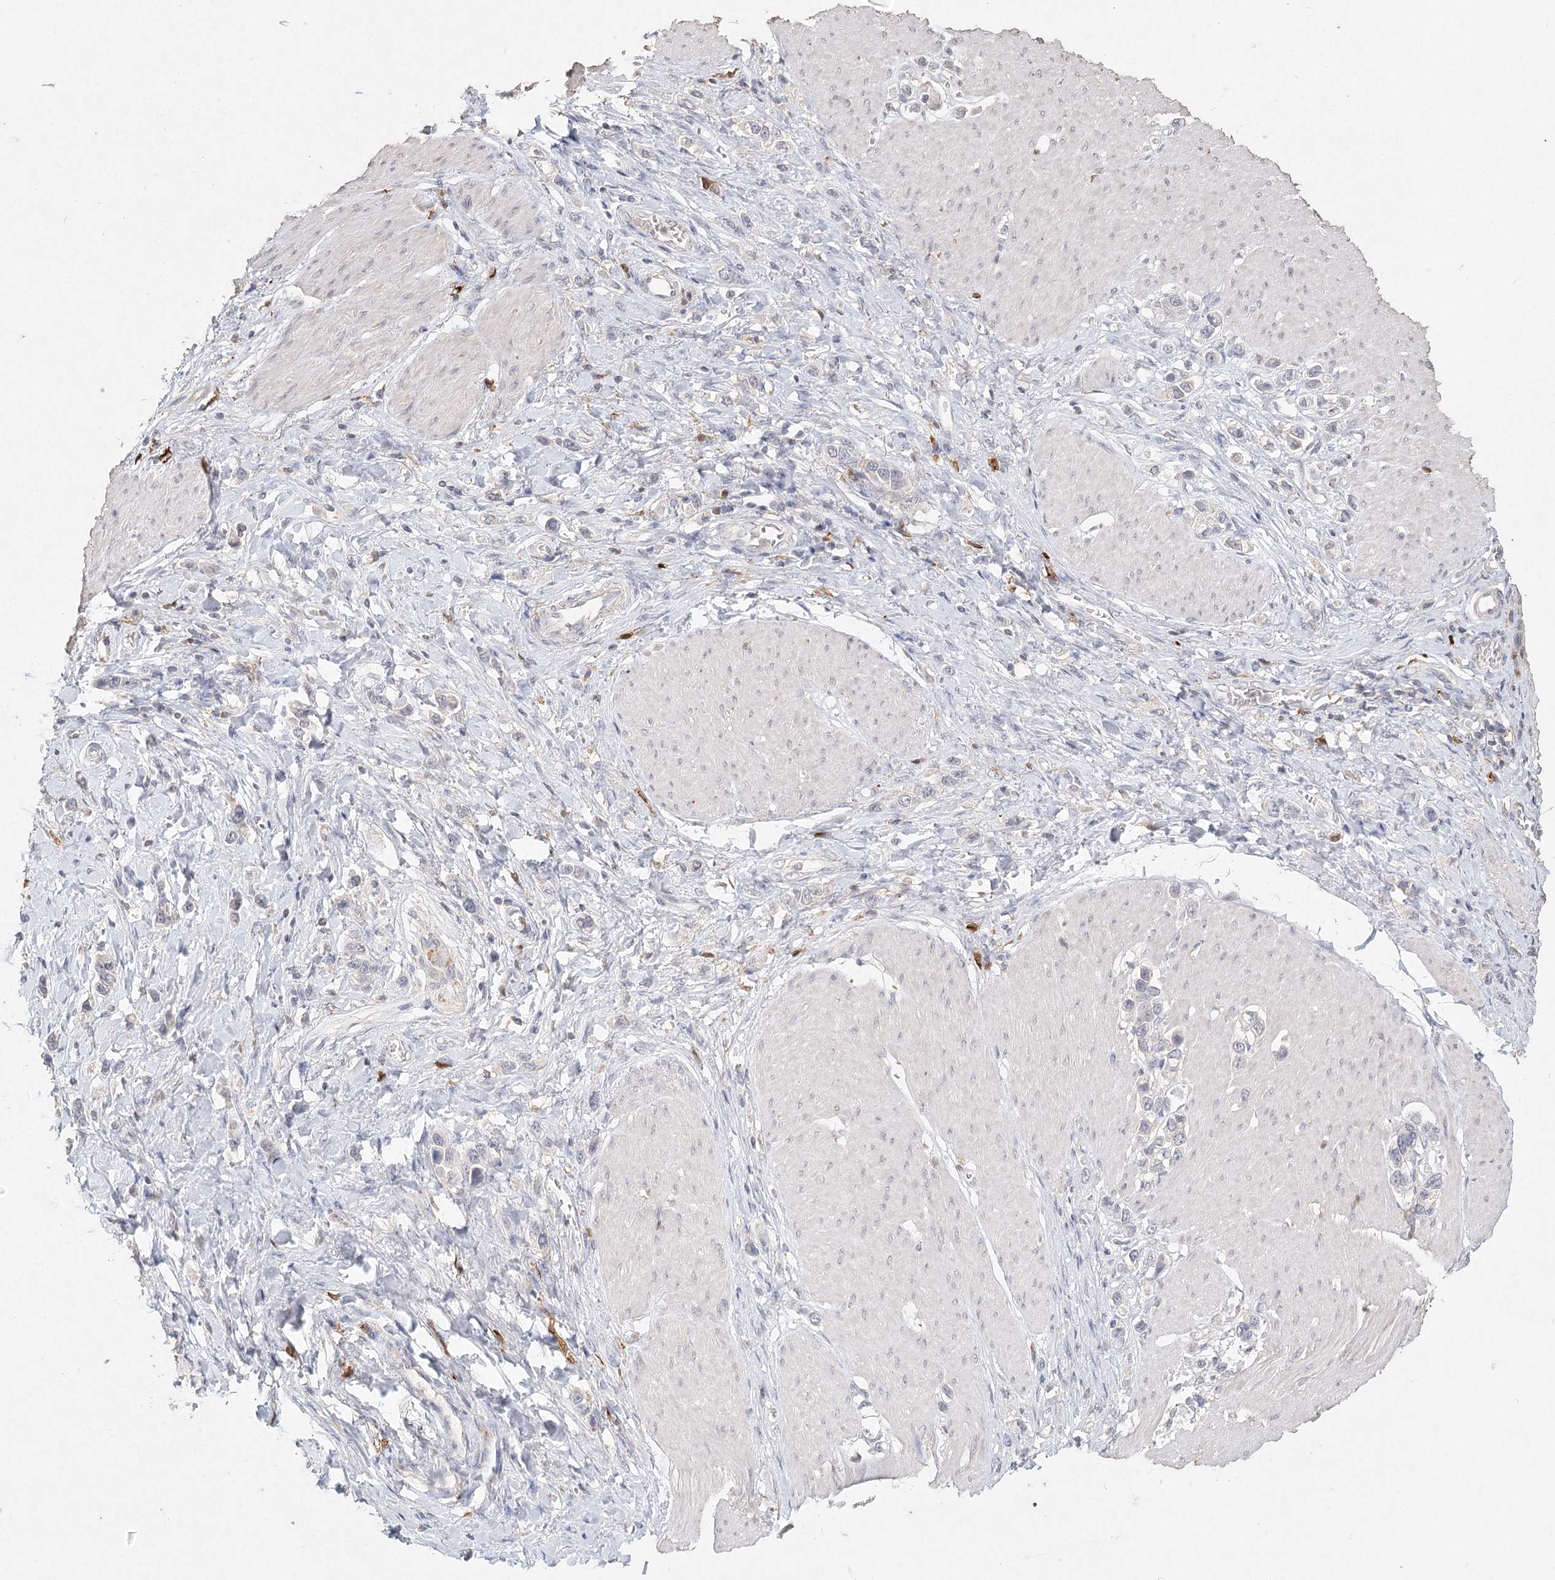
{"staining": {"intensity": "negative", "quantity": "none", "location": "none"}, "tissue": "stomach cancer", "cell_type": "Tumor cells", "image_type": "cancer", "snomed": [{"axis": "morphology", "description": "Normal tissue, NOS"}, {"axis": "morphology", "description": "Adenocarcinoma, NOS"}, {"axis": "topography", "description": "Stomach, upper"}, {"axis": "topography", "description": "Stomach"}], "caption": "High magnification brightfield microscopy of stomach cancer stained with DAB (brown) and counterstained with hematoxylin (blue): tumor cells show no significant positivity.", "gene": "ARSI", "patient": {"sex": "female", "age": 65}}